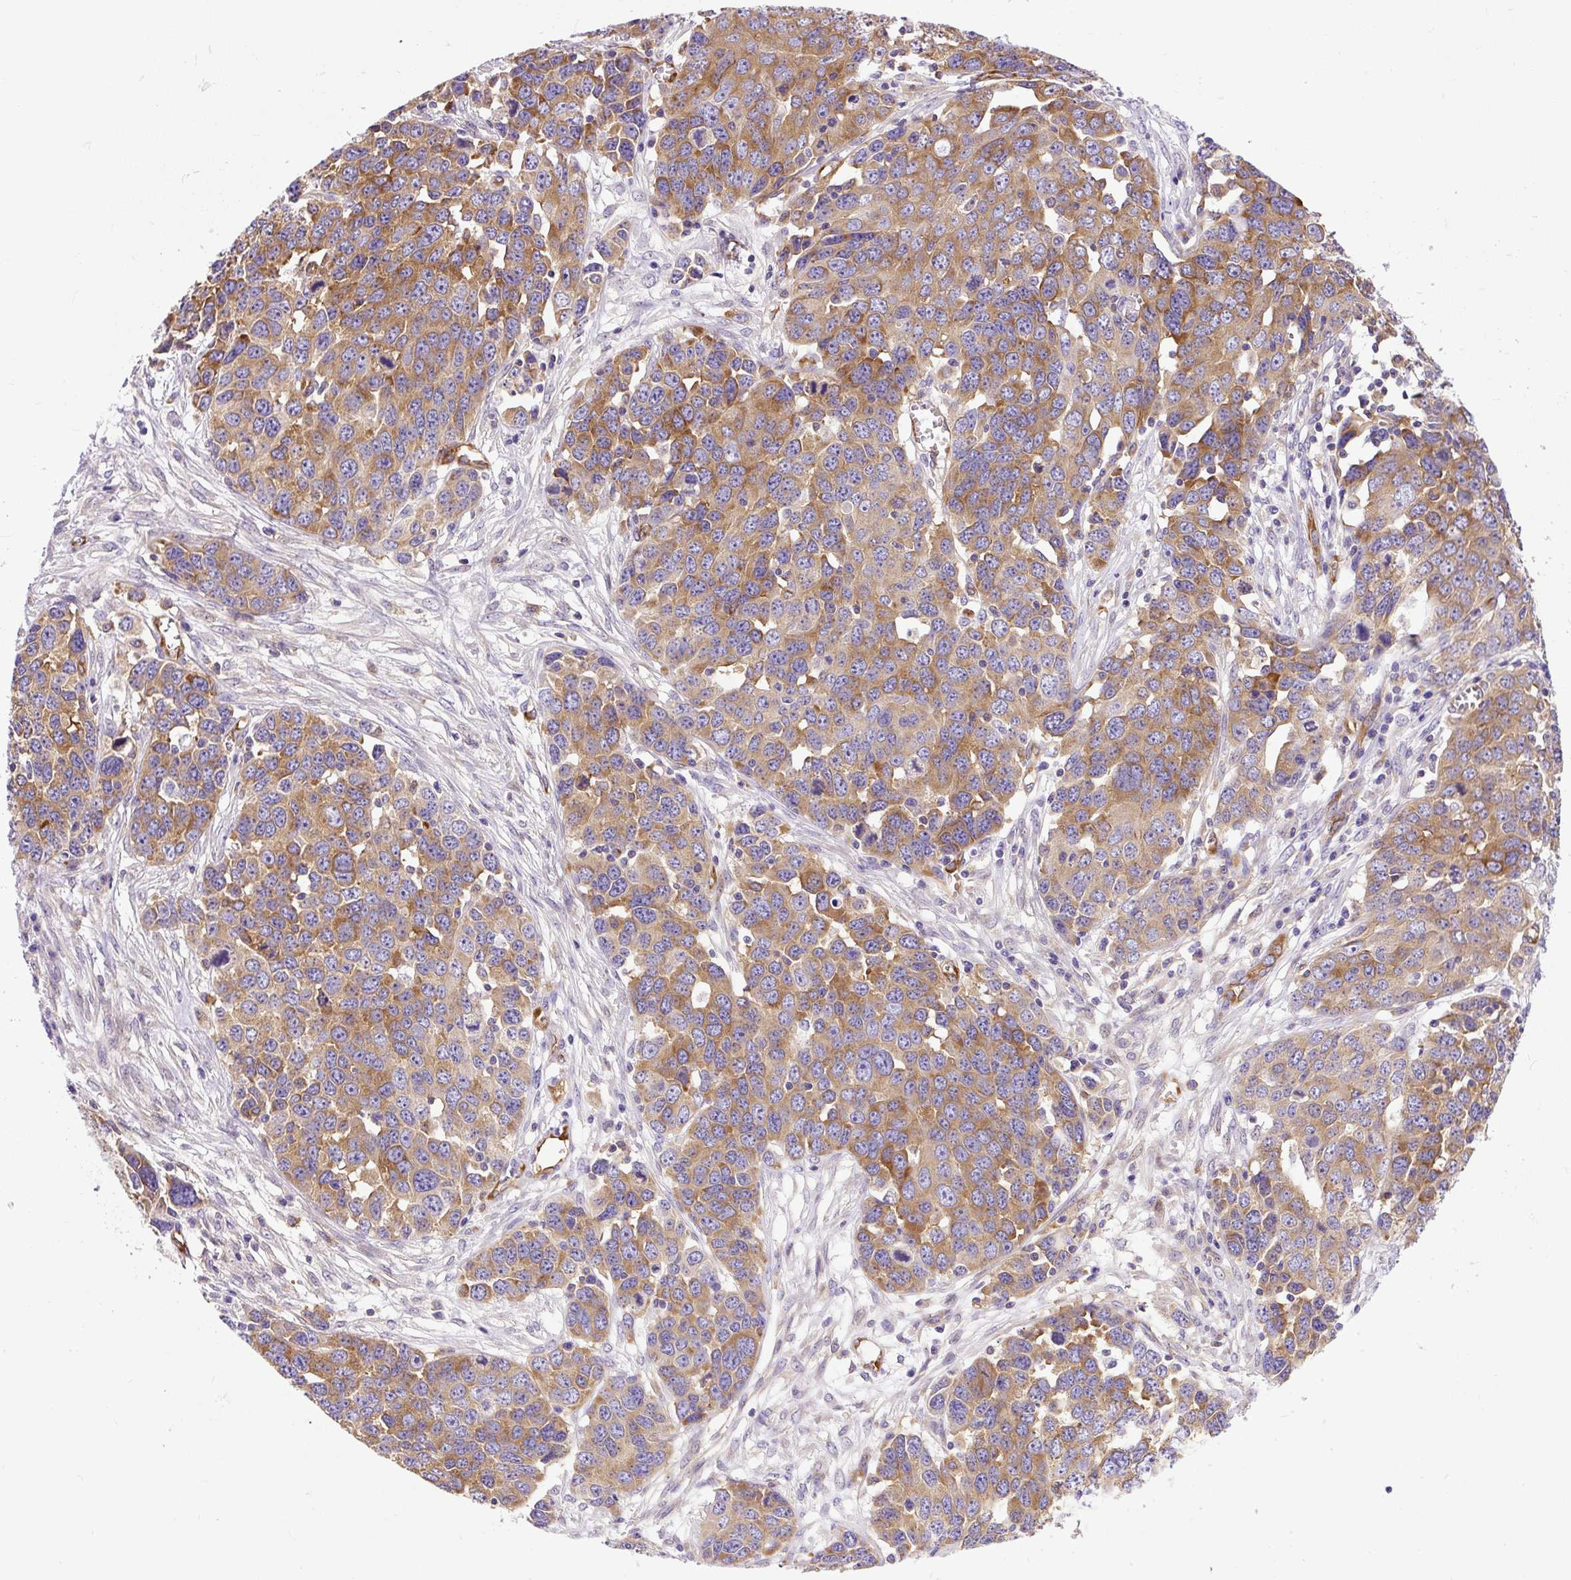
{"staining": {"intensity": "moderate", "quantity": ">75%", "location": "cytoplasmic/membranous"}, "tissue": "ovarian cancer", "cell_type": "Tumor cells", "image_type": "cancer", "snomed": [{"axis": "morphology", "description": "Cystadenocarcinoma, serous, NOS"}, {"axis": "topography", "description": "Ovary"}], "caption": "Ovarian serous cystadenocarcinoma stained with a protein marker displays moderate staining in tumor cells.", "gene": "MAP1S", "patient": {"sex": "female", "age": 76}}